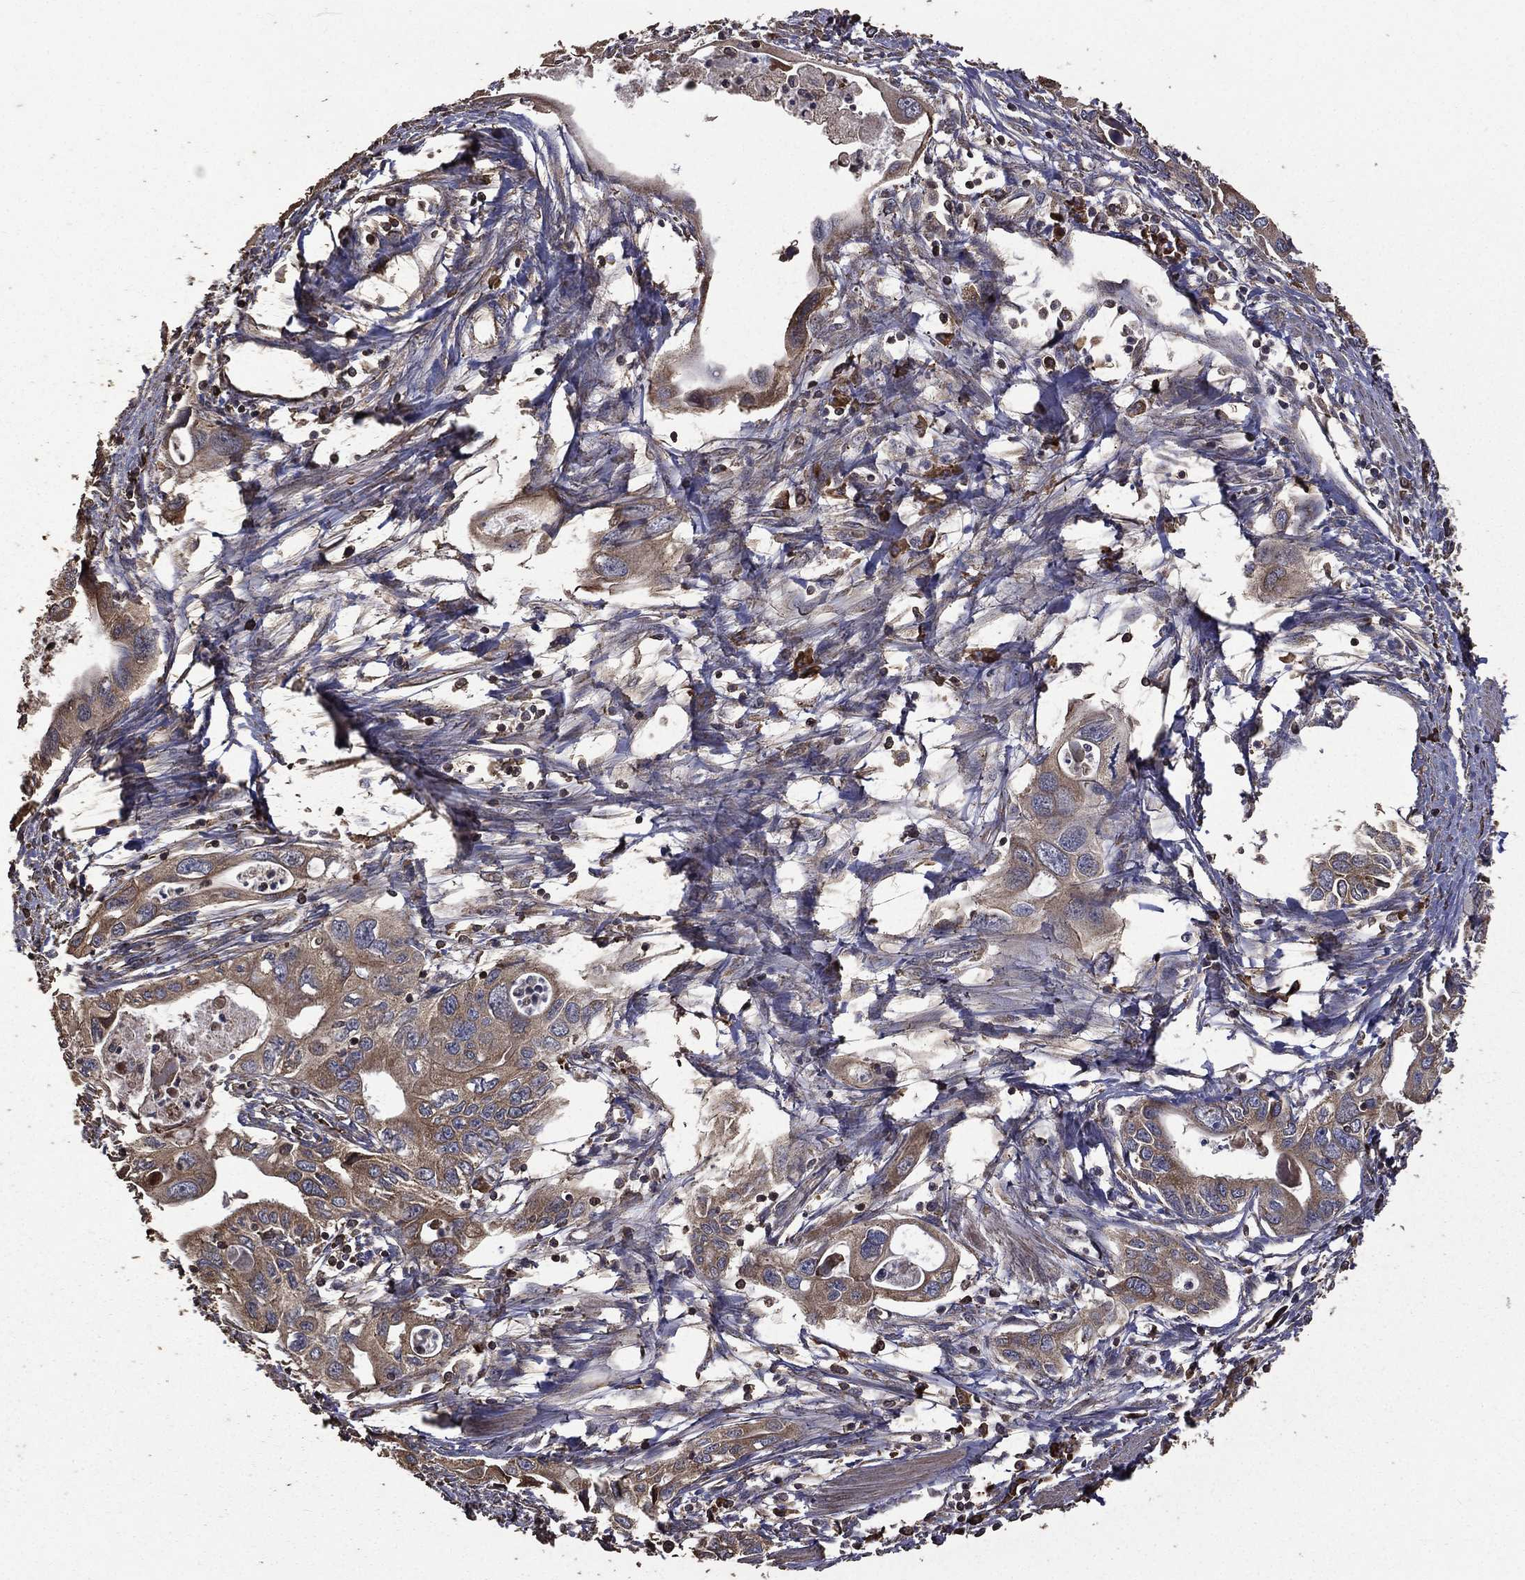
{"staining": {"intensity": "moderate", "quantity": ">75%", "location": "cytoplasmic/membranous"}, "tissue": "pancreatic cancer", "cell_type": "Tumor cells", "image_type": "cancer", "snomed": [{"axis": "morphology", "description": "Adenocarcinoma, NOS"}, {"axis": "topography", "description": "Pancreas"}], "caption": "About >75% of tumor cells in adenocarcinoma (pancreatic) show moderate cytoplasmic/membranous protein expression as visualized by brown immunohistochemical staining.", "gene": "METTL27", "patient": {"sex": "male", "age": 60}}